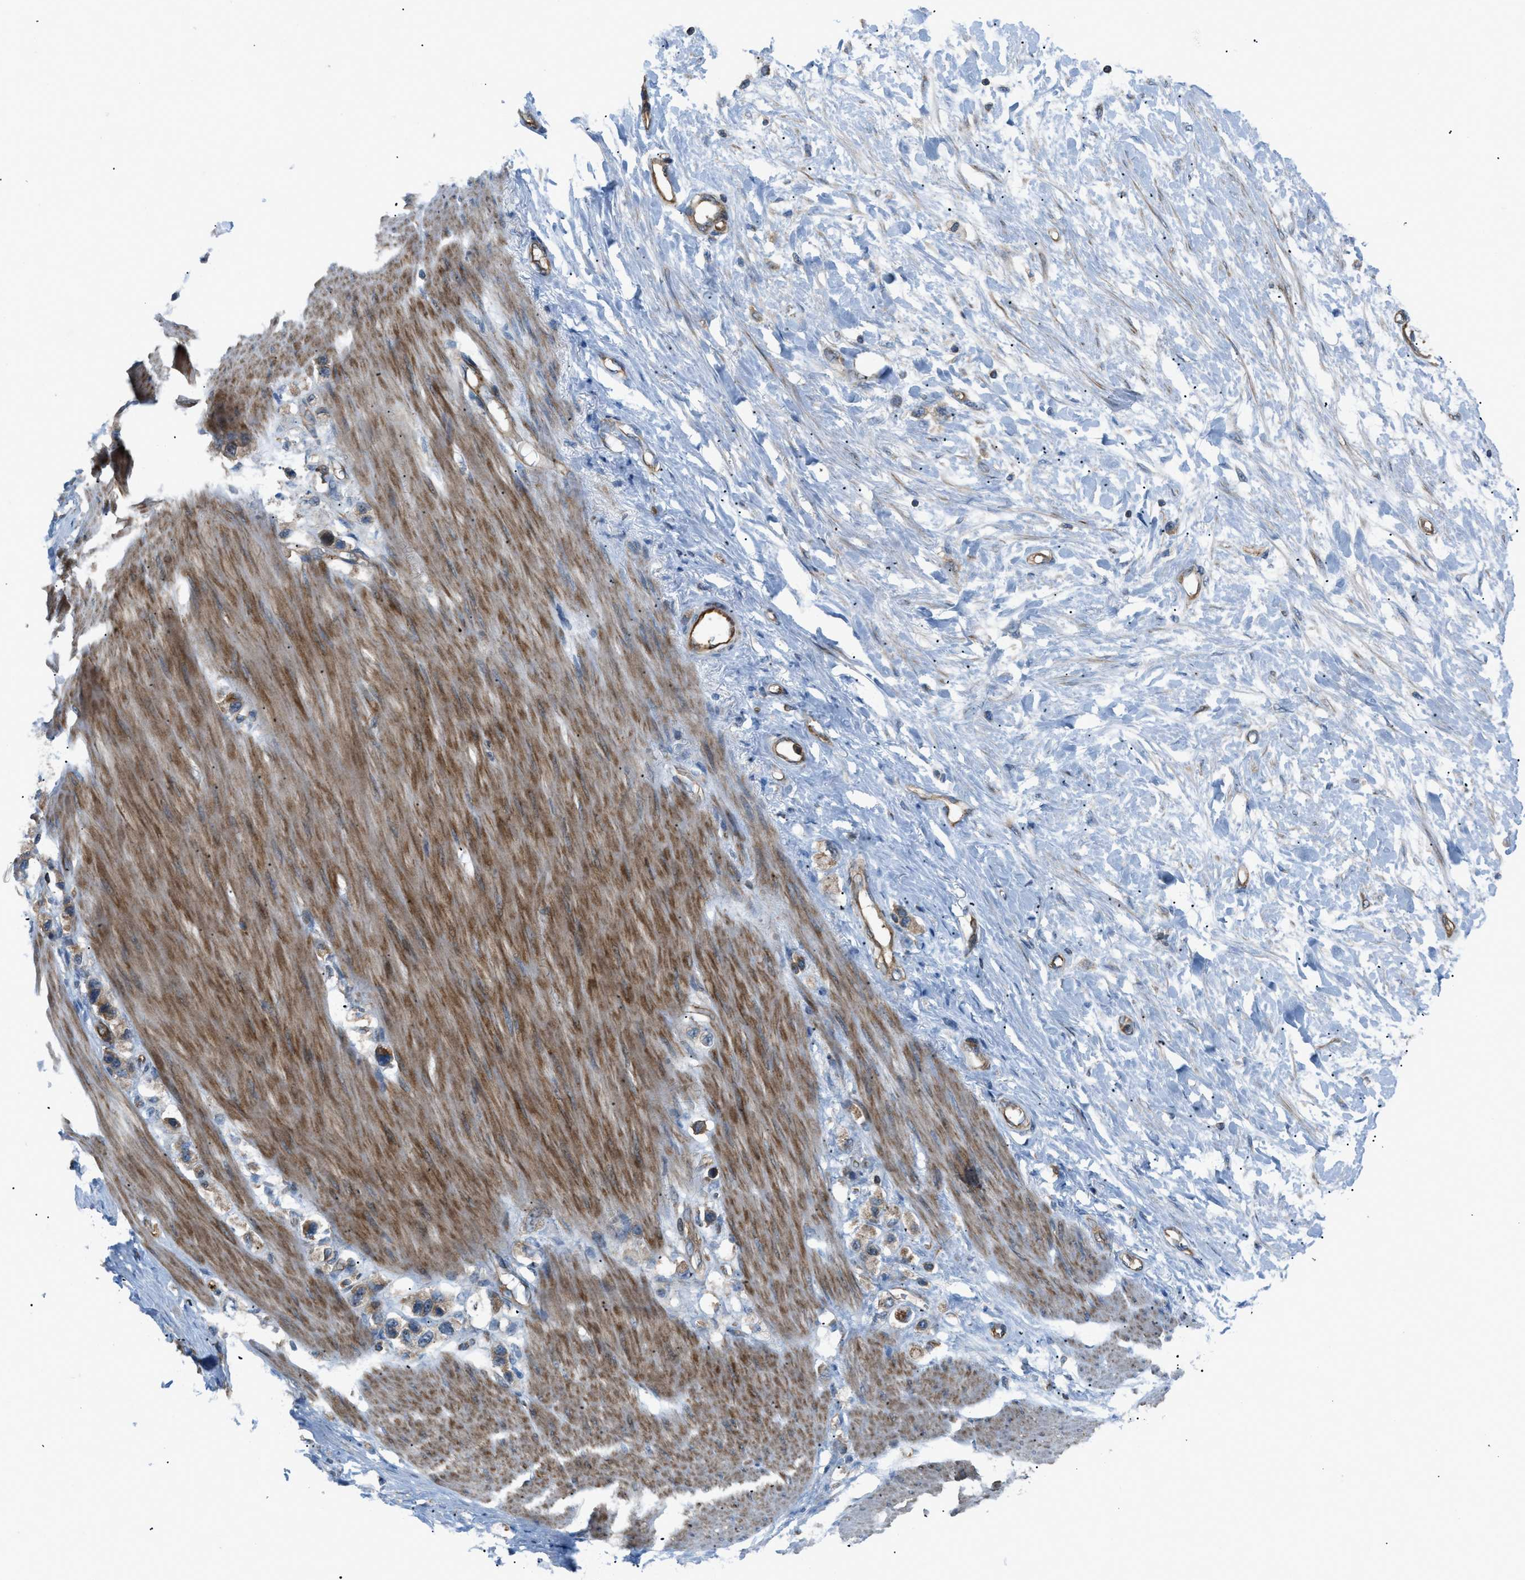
{"staining": {"intensity": "moderate", "quantity": ">75%", "location": "cytoplasmic/membranous"}, "tissue": "stomach cancer", "cell_type": "Tumor cells", "image_type": "cancer", "snomed": [{"axis": "morphology", "description": "Adenocarcinoma, NOS"}, {"axis": "topography", "description": "Stomach"}], "caption": "A medium amount of moderate cytoplasmic/membranous expression is appreciated in approximately >75% of tumor cells in stomach adenocarcinoma tissue. The staining was performed using DAB, with brown indicating positive protein expression. Nuclei are stained blue with hematoxylin.", "gene": "ATP2A3", "patient": {"sex": "female", "age": 65}}